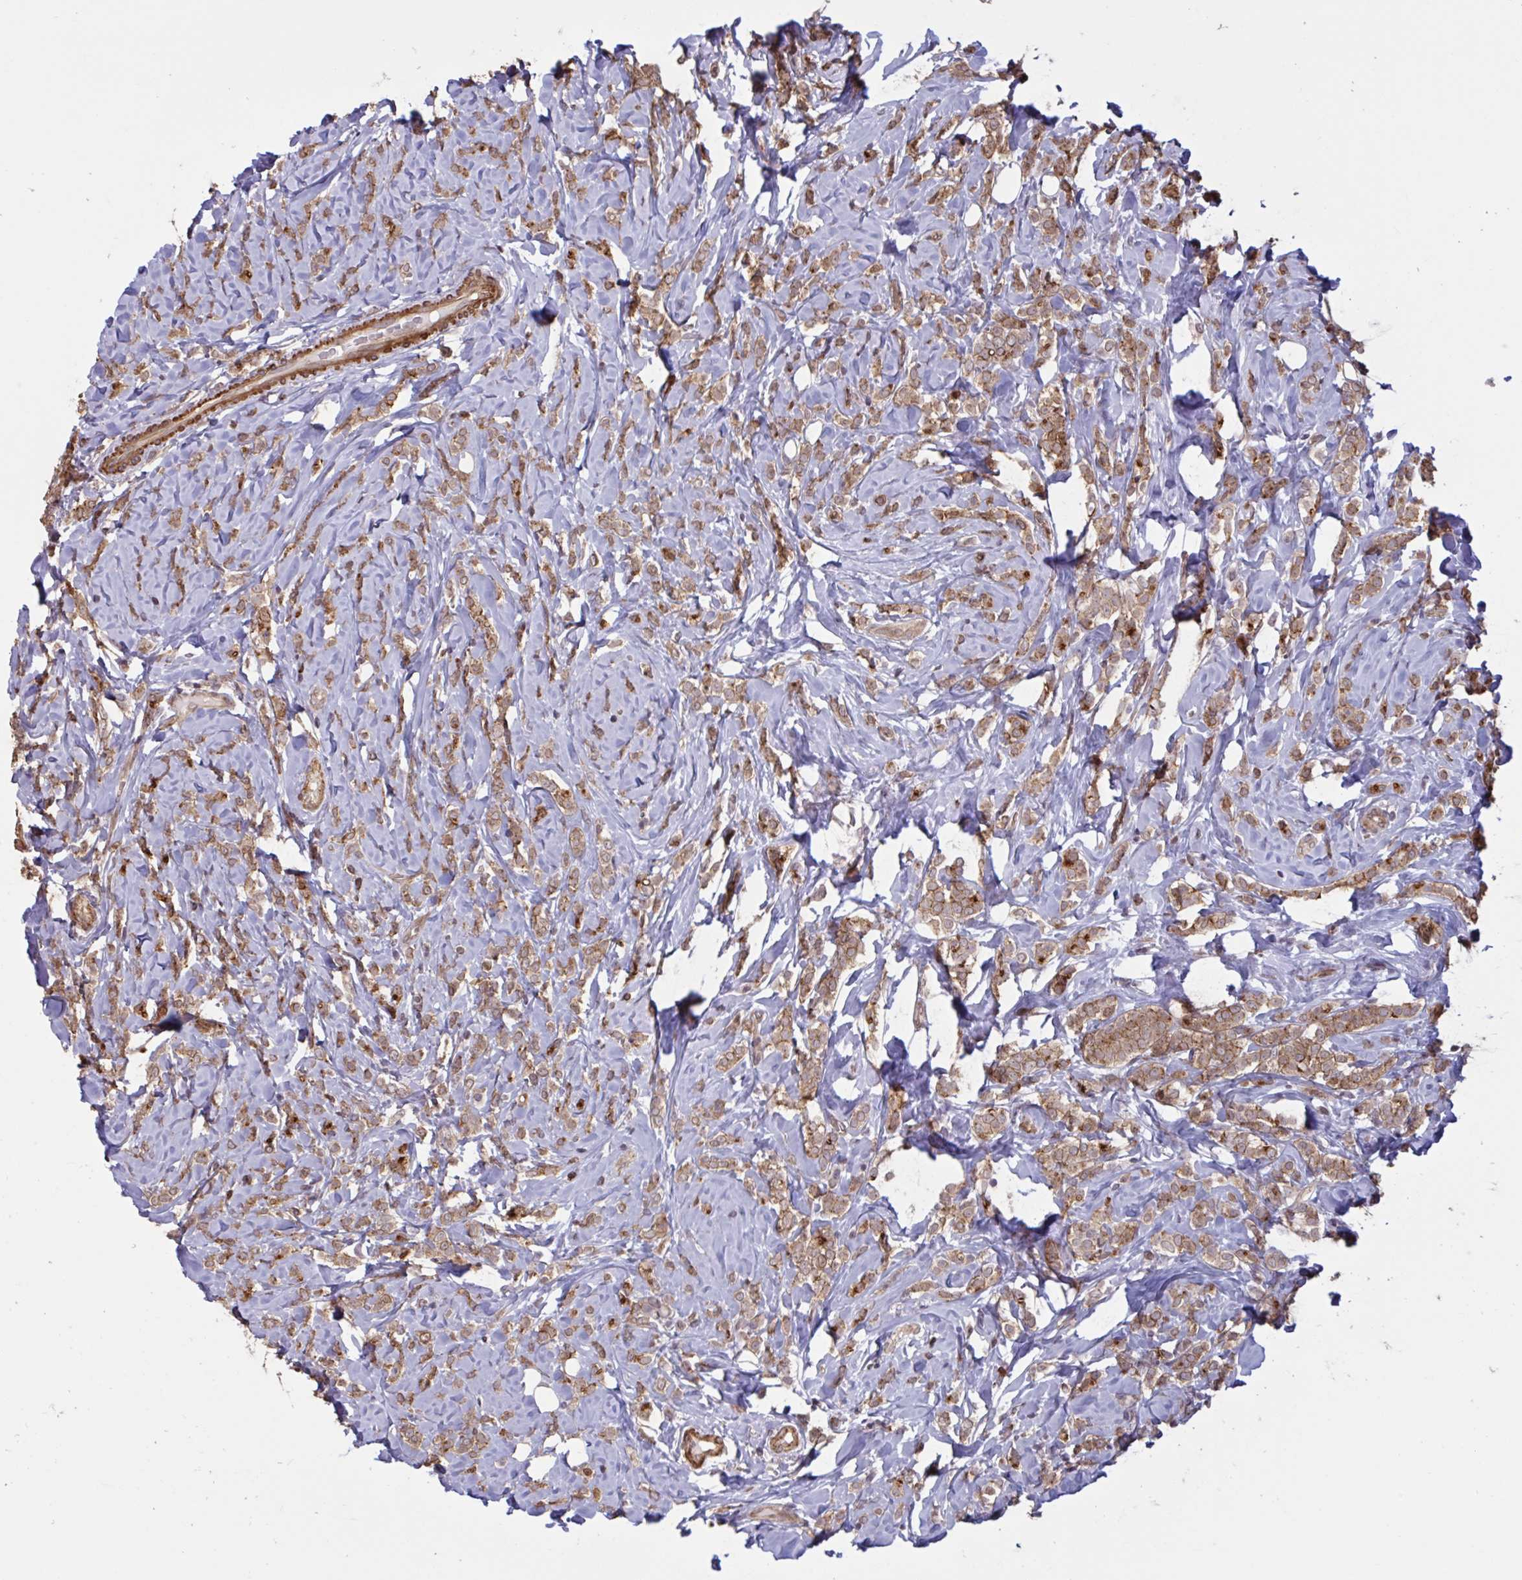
{"staining": {"intensity": "moderate", "quantity": ">75%", "location": "cytoplasmic/membranous,nuclear"}, "tissue": "breast cancer", "cell_type": "Tumor cells", "image_type": "cancer", "snomed": [{"axis": "morphology", "description": "Lobular carcinoma"}, {"axis": "topography", "description": "Breast"}], "caption": "A photomicrograph showing moderate cytoplasmic/membranous and nuclear staining in approximately >75% of tumor cells in breast cancer, as visualized by brown immunohistochemical staining.", "gene": "IPO5", "patient": {"sex": "female", "age": 49}}